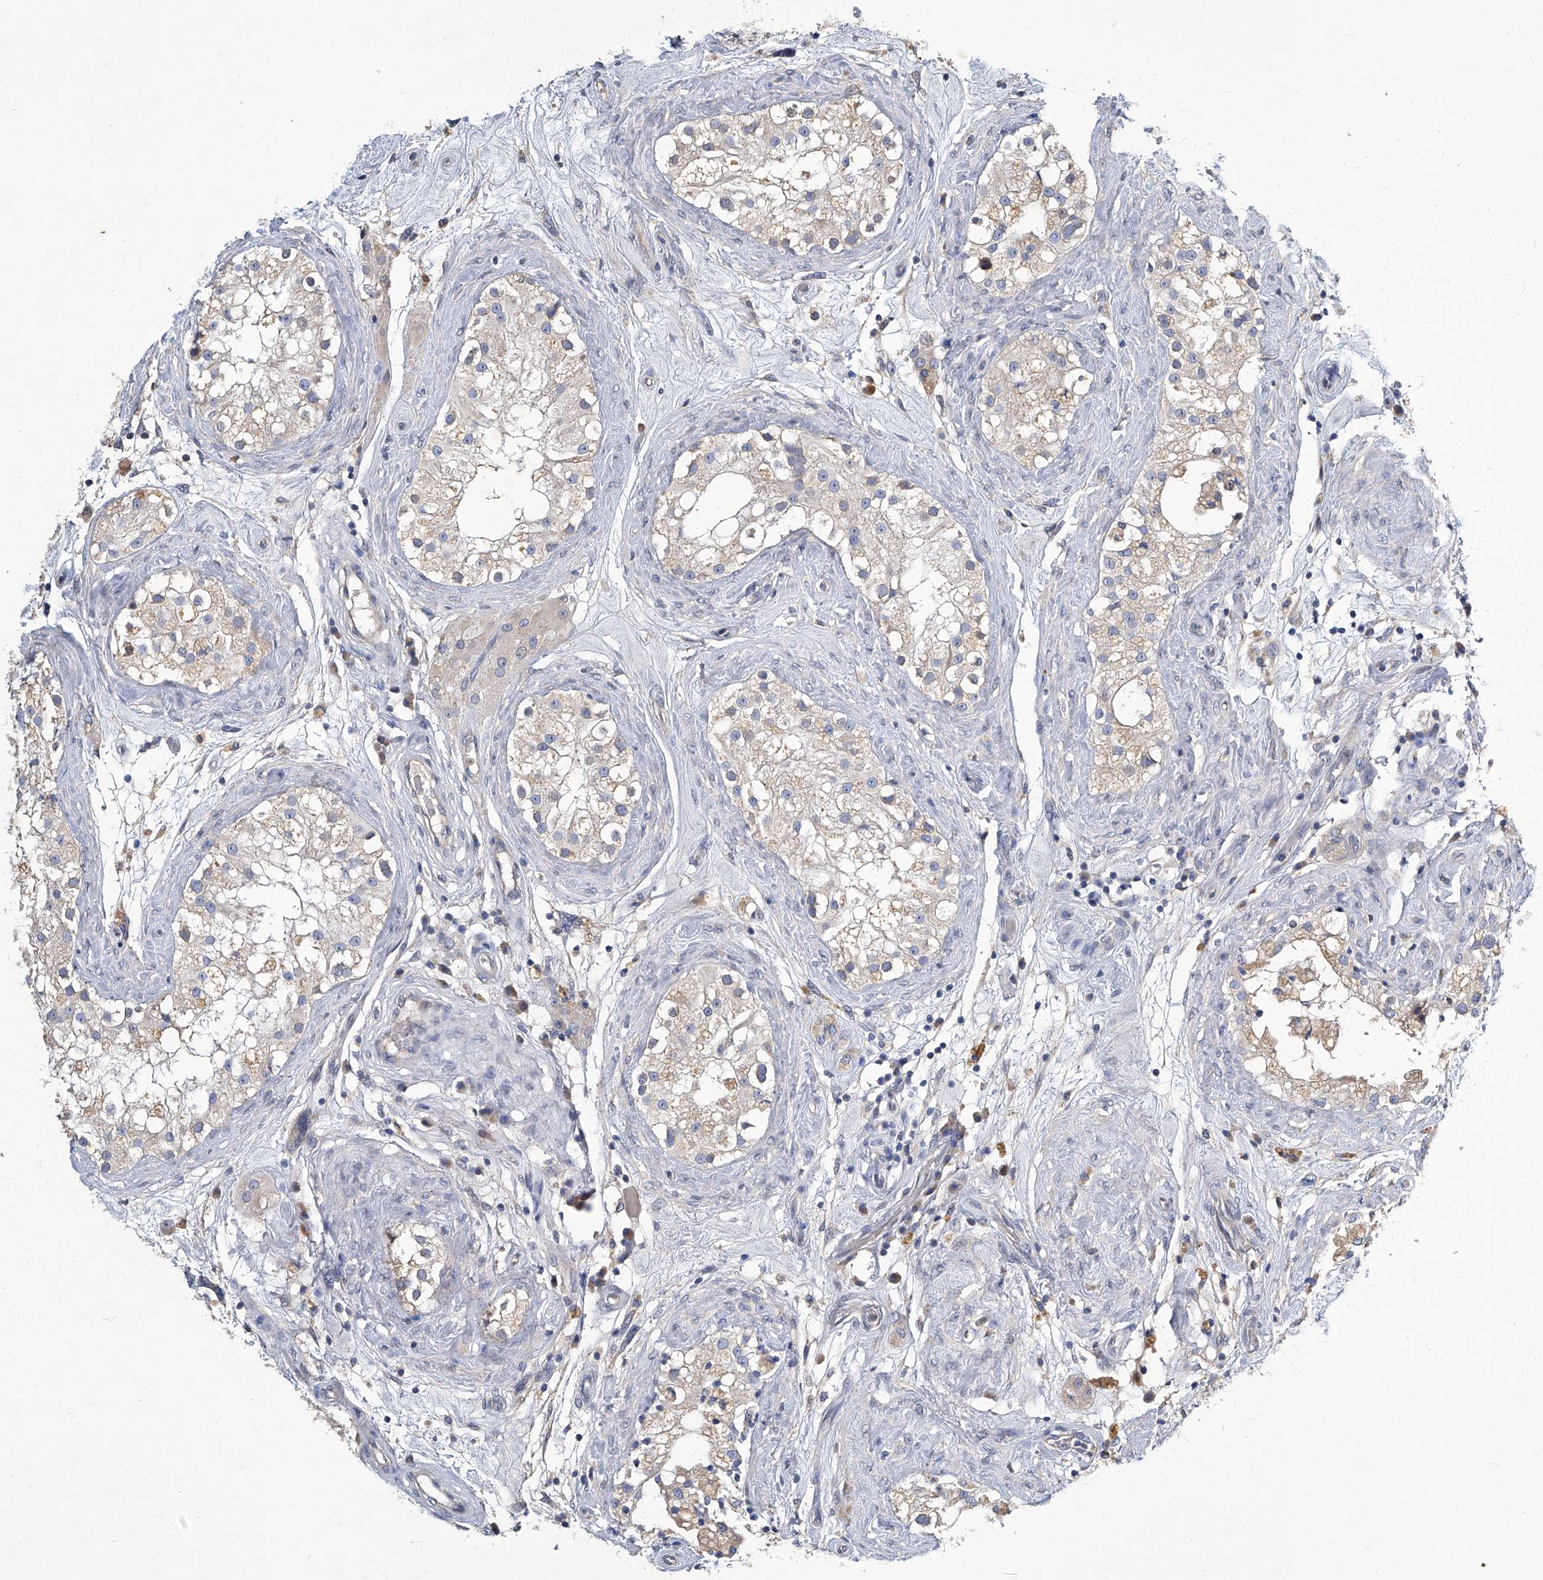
{"staining": {"intensity": "negative", "quantity": "none", "location": "none"}, "tissue": "testis", "cell_type": "Cells in seminiferous ducts", "image_type": "normal", "snomed": [{"axis": "morphology", "description": "Normal tissue, NOS"}, {"axis": "topography", "description": "Testis"}], "caption": "An immunohistochemistry (IHC) histopathology image of normal testis is shown. There is no staining in cells in seminiferous ducts of testis.", "gene": "TGFBR1", "patient": {"sex": "male", "age": 84}}